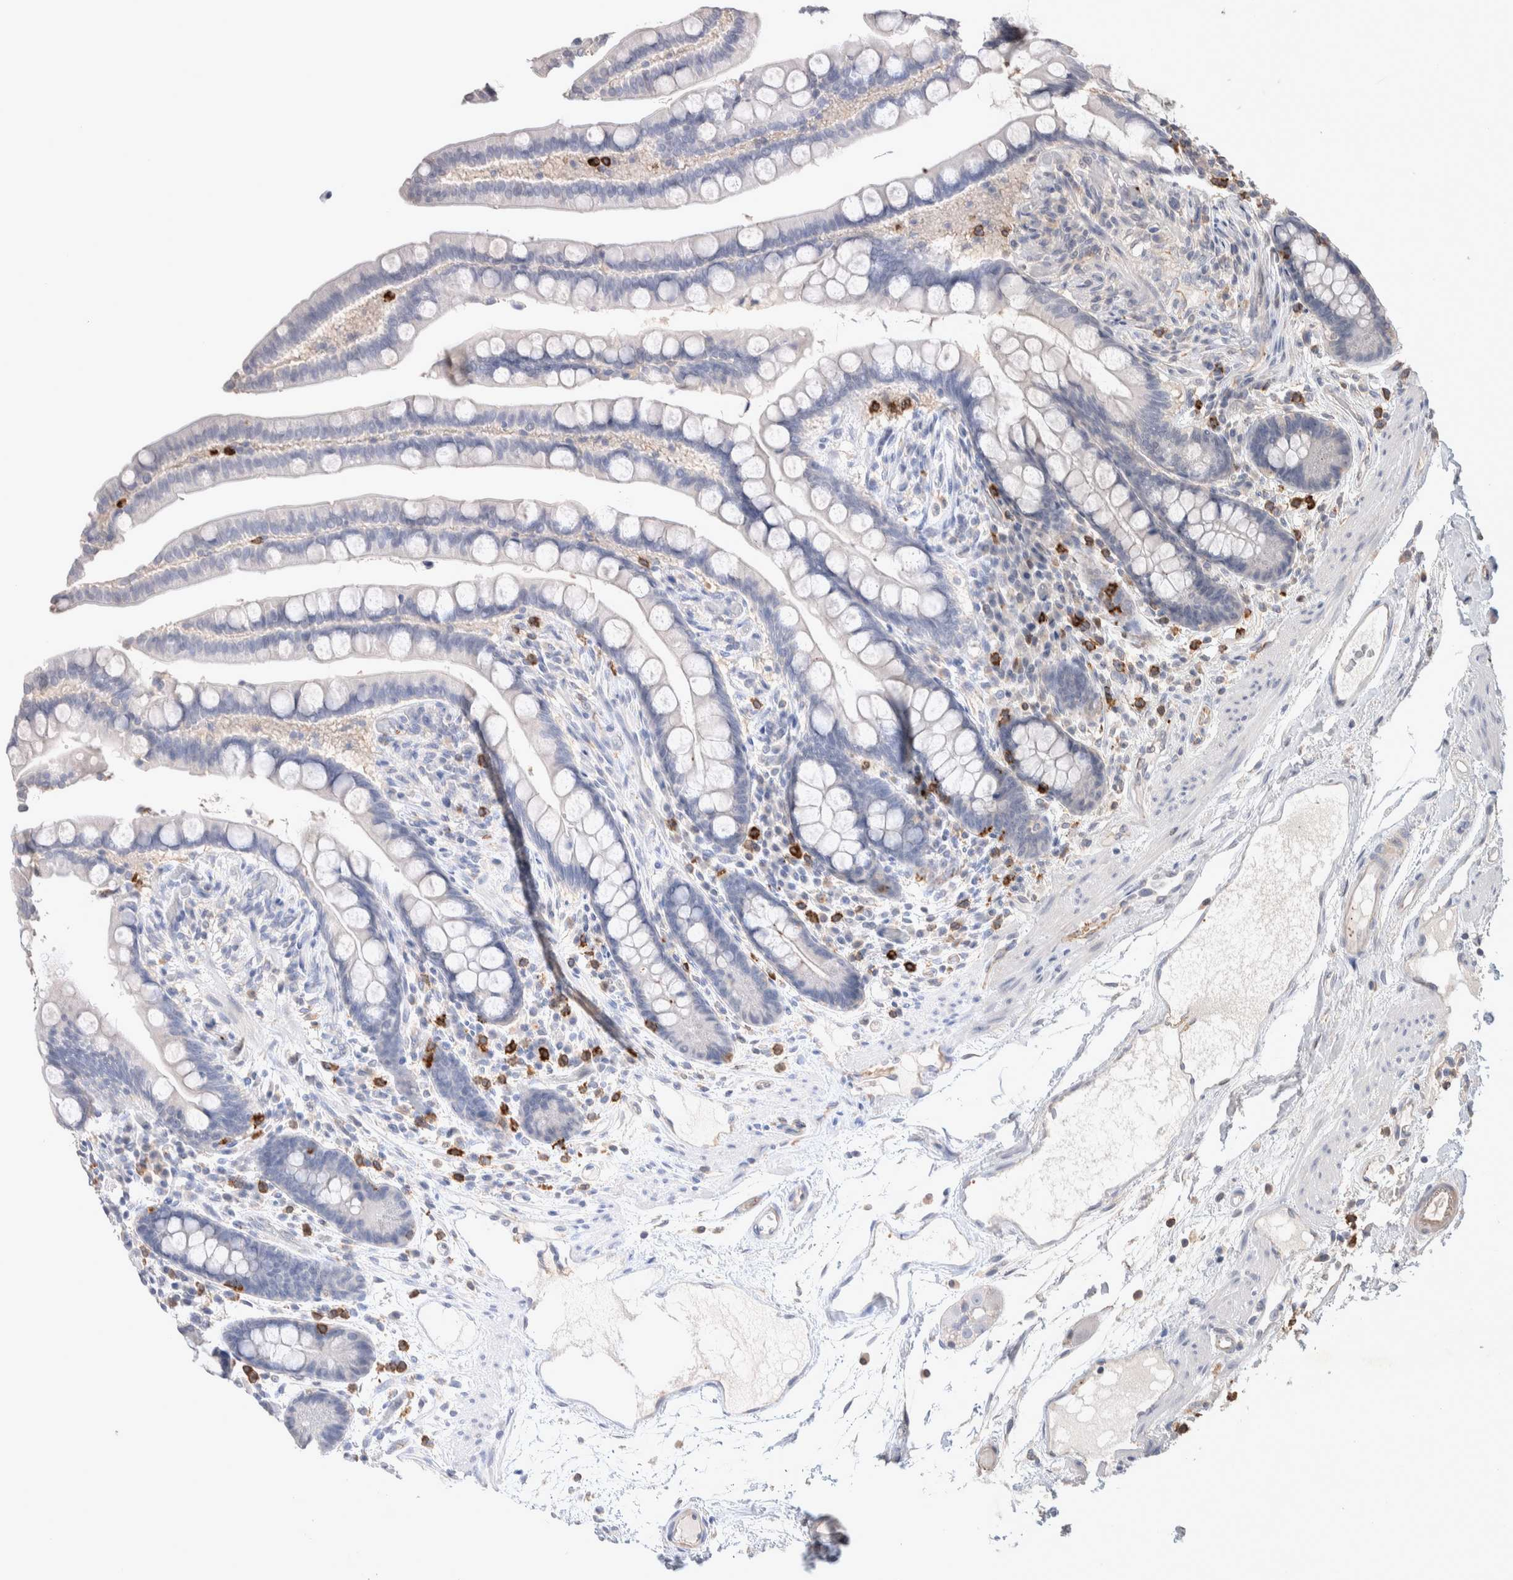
{"staining": {"intensity": "negative", "quantity": "none", "location": "none"}, "tissue": "colon", "cell_type": "Endothelial cells", "image_type": "normal", "snomed": [{"axis": "morphology", "description": "Normal tissue, NOS"}, {"axis": "topography", "description": "Colon"}], "caption": "Immunohistochemistry (IHC) of normal colon reveals no positivity in endothelial cells.", "gene": "FFAR2", "patient": {"sex": "male", "age": 73}}